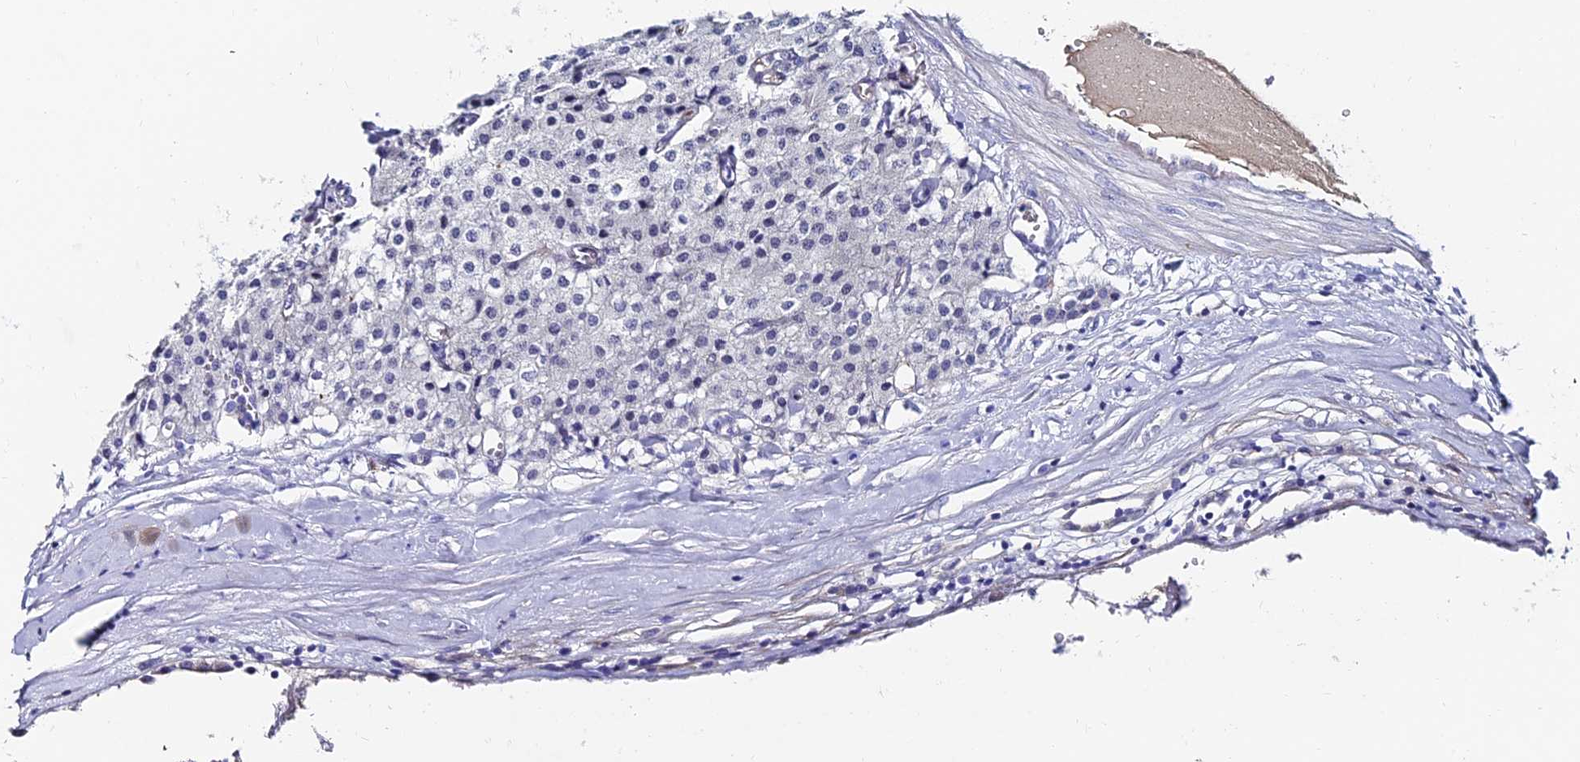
{"staining": {"intensity": "negative", "quantity": "none", "location": "none"}, "tissue": "carcinoid", "cell_type": "Tumor cells", "image_type": "cancer", "snomed": [{"axis": "morphology", "description": "Carcinoid, malignant, NOS"}, {"axis": "topography", "description": "Colon"}], "caption": "A photomicrograph of malignant carcinoid stained for a protein shows no brown staining in tumor cells.", "gene": "TRIM24", "patient": {"sex": "female", "age": 52}}